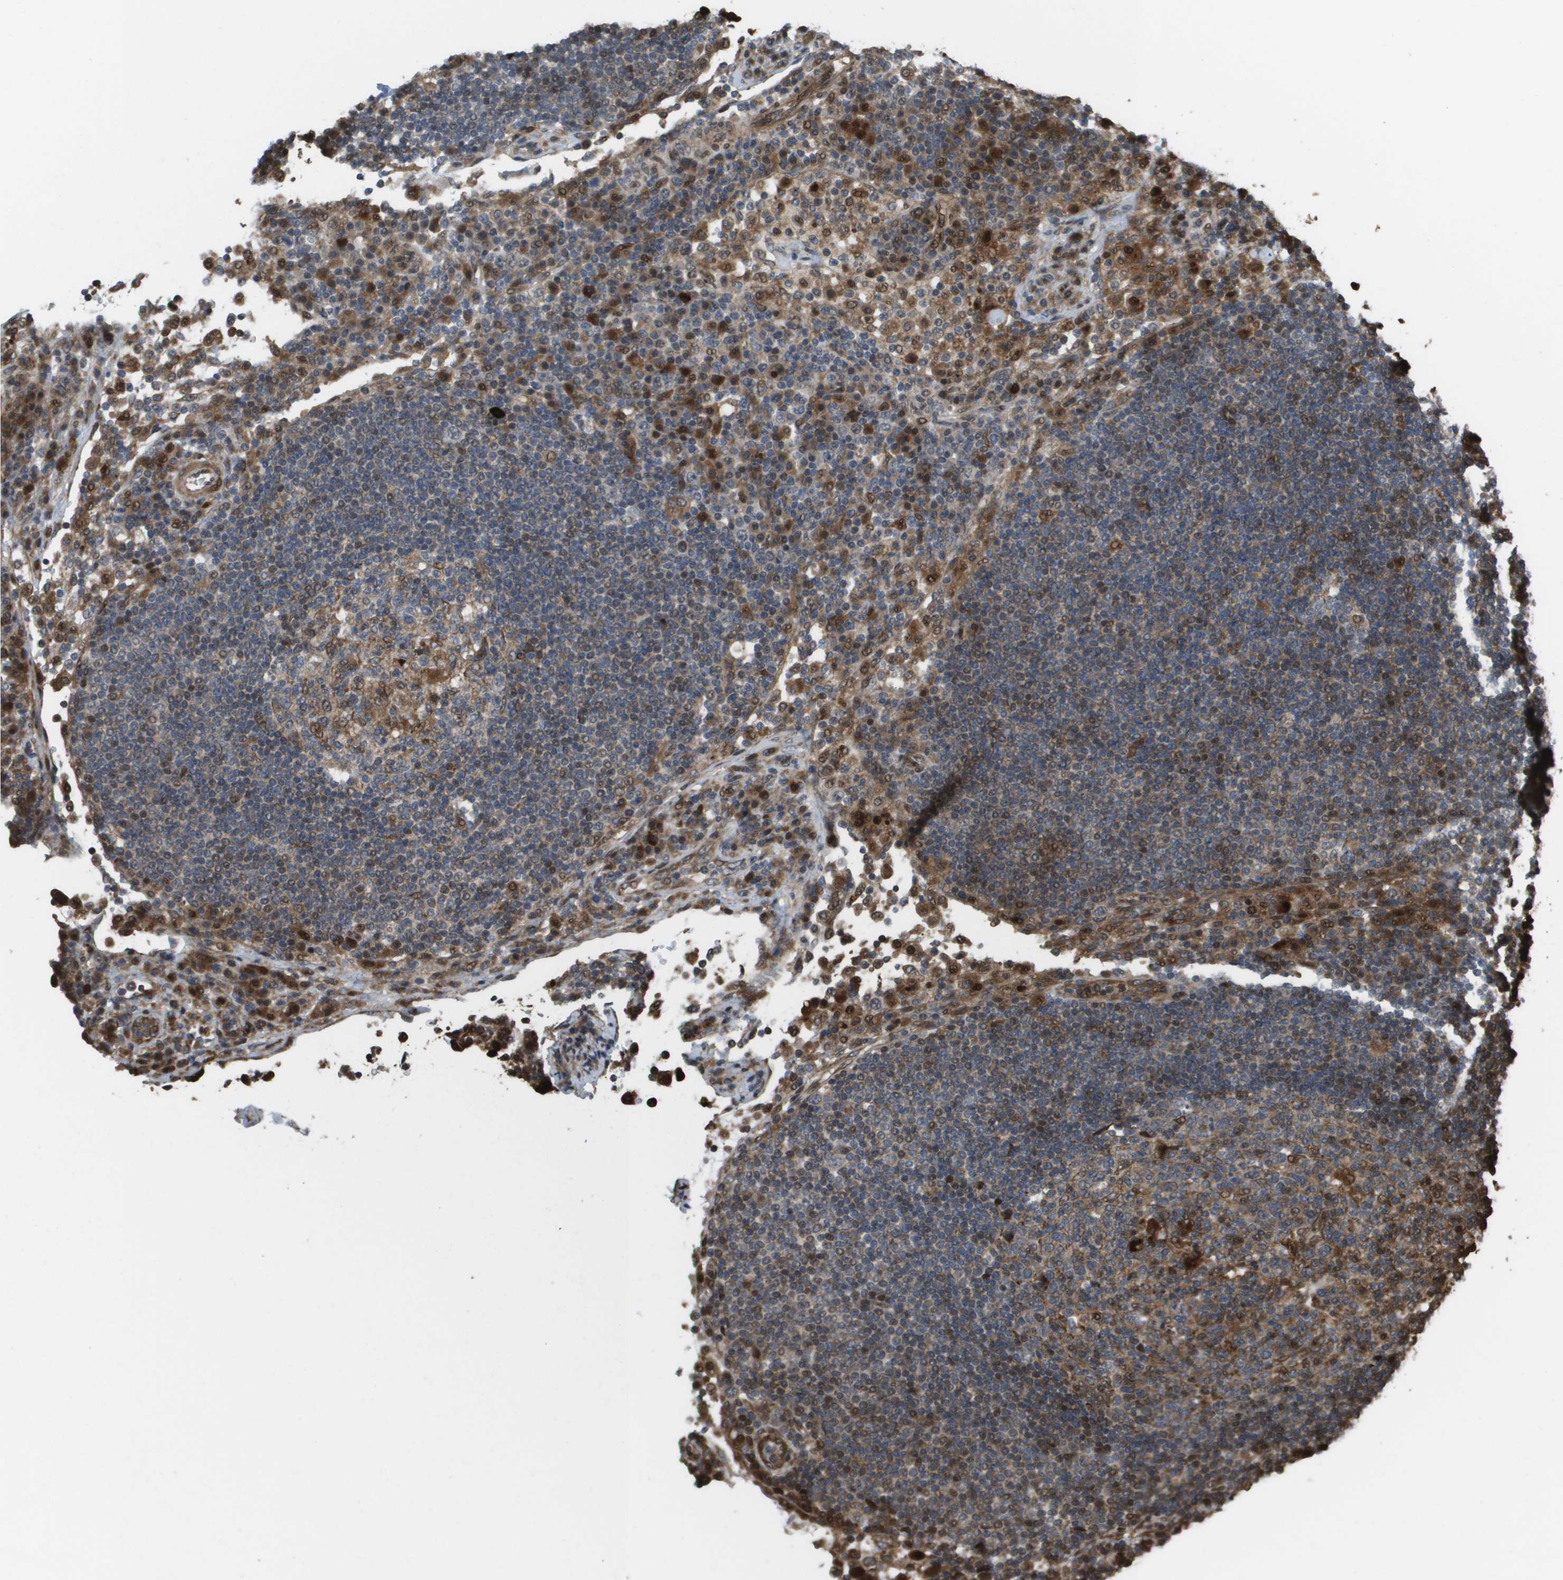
{"staining": {"intensity": "moderate", "quantity": "25%-75%", "location": "cytoplasmic/membranous"}, "tissue": "lymph node", "cell_type": "Germinal center cells", "image_type": "normal", "snomed": [{"axis": "morphology", "description": "Normal tissue, NOS"}, {"axis": "topography", "description": "Lymph node"}], "caption": "DAB immunohistochemical staining of benign lymph node demonstrates moderate cytoplasmic/membranous protein staining in approximately 25%-75% of germinal center cells.", "gene": "AXIN2", "patient": {"sex": "female", "age": 53}}